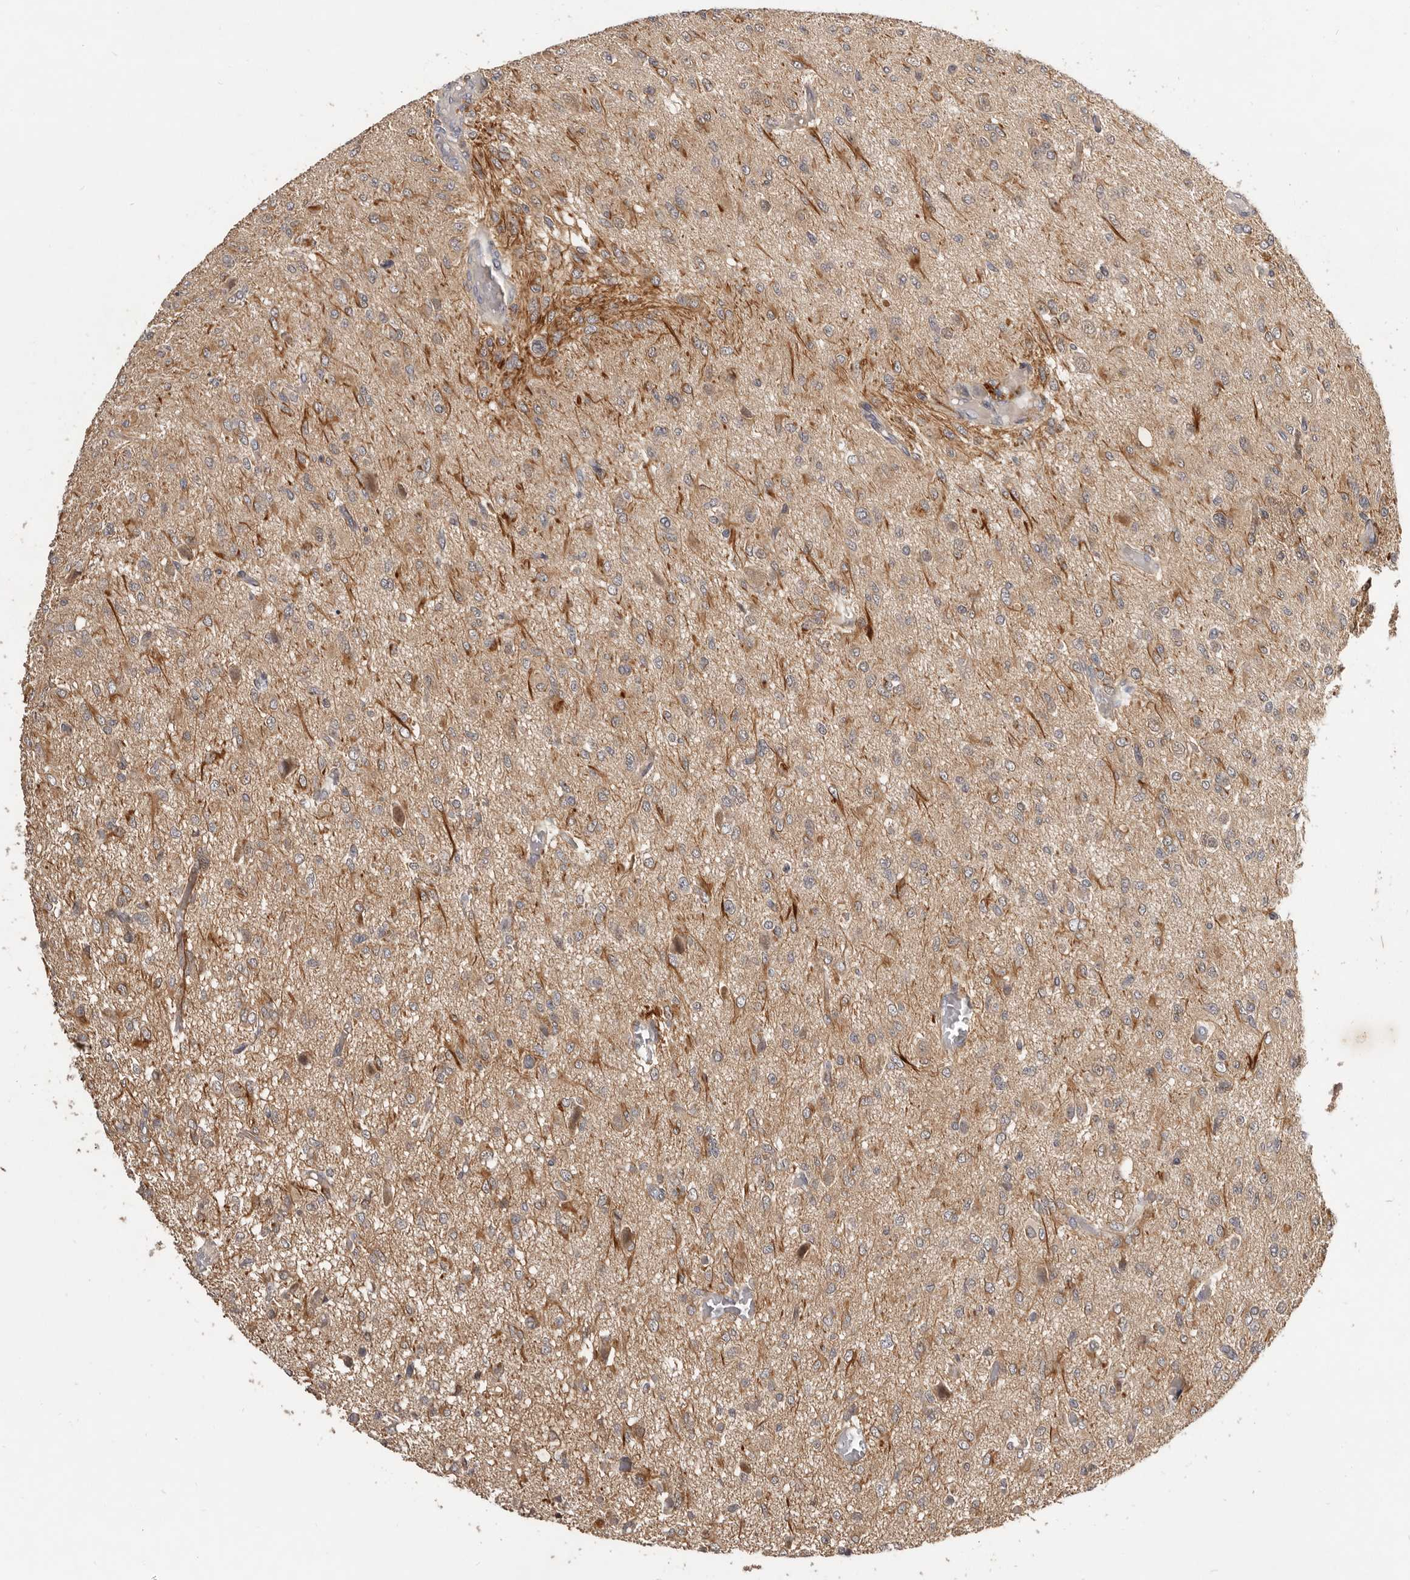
{"staining": {"intensity": "weak", "quantity": "<25%", "location": "cytoplasmic/membranous"}, "tissue": "glioma", "cell_type": "Tumor cells", "image_type": "cancer", "snomed": [{"axis": "morphology", "description": "Glioma, malignant, High grade"}, {"axis": "topography", "description": "Brain"}], "caption": "There is no significant staining in tumor cells of malignant glioma (high-grade).", "gene": "INAVA", "patient": {"sex": "female", "age": 59}}